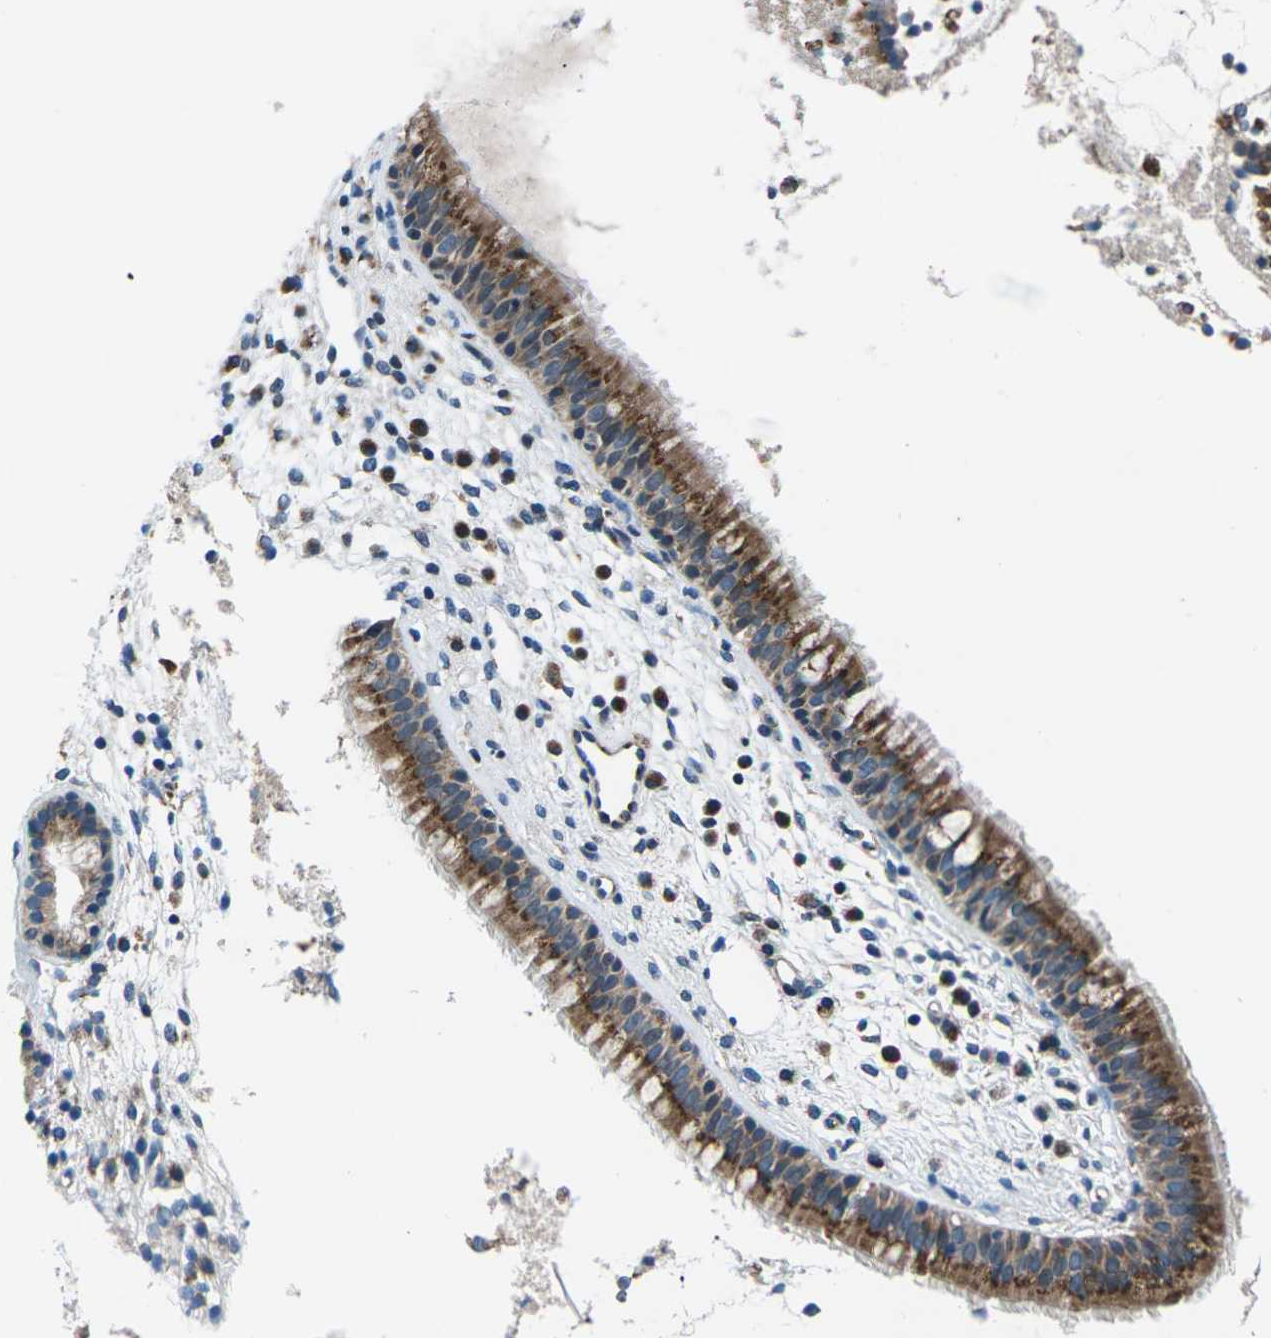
{"staining": {"intensity": "moderate", "quantity": ">75%", "location": "cytoplasmic/membranous"}, "tissue": "nasopharynx", "cell_type": "Respiratory epithelial cells", "image_type": "normal", "snomed": [{"axis": "morphology", "description": "Normal tissue, NOS"}, {"axis": "topography", "description": "Nasopharynx"}], "caption": "Immunohistochemistry of normal nasopharynx displays medium levels of moderate cytoplasmic/membranous positivity in about >75% of respiratory epithelial cells. The protein of interest is shown in brown color, while the nuclei are stained blue.", "gene": "GABRP", "patient": {"sex": "male", "age": 21}}